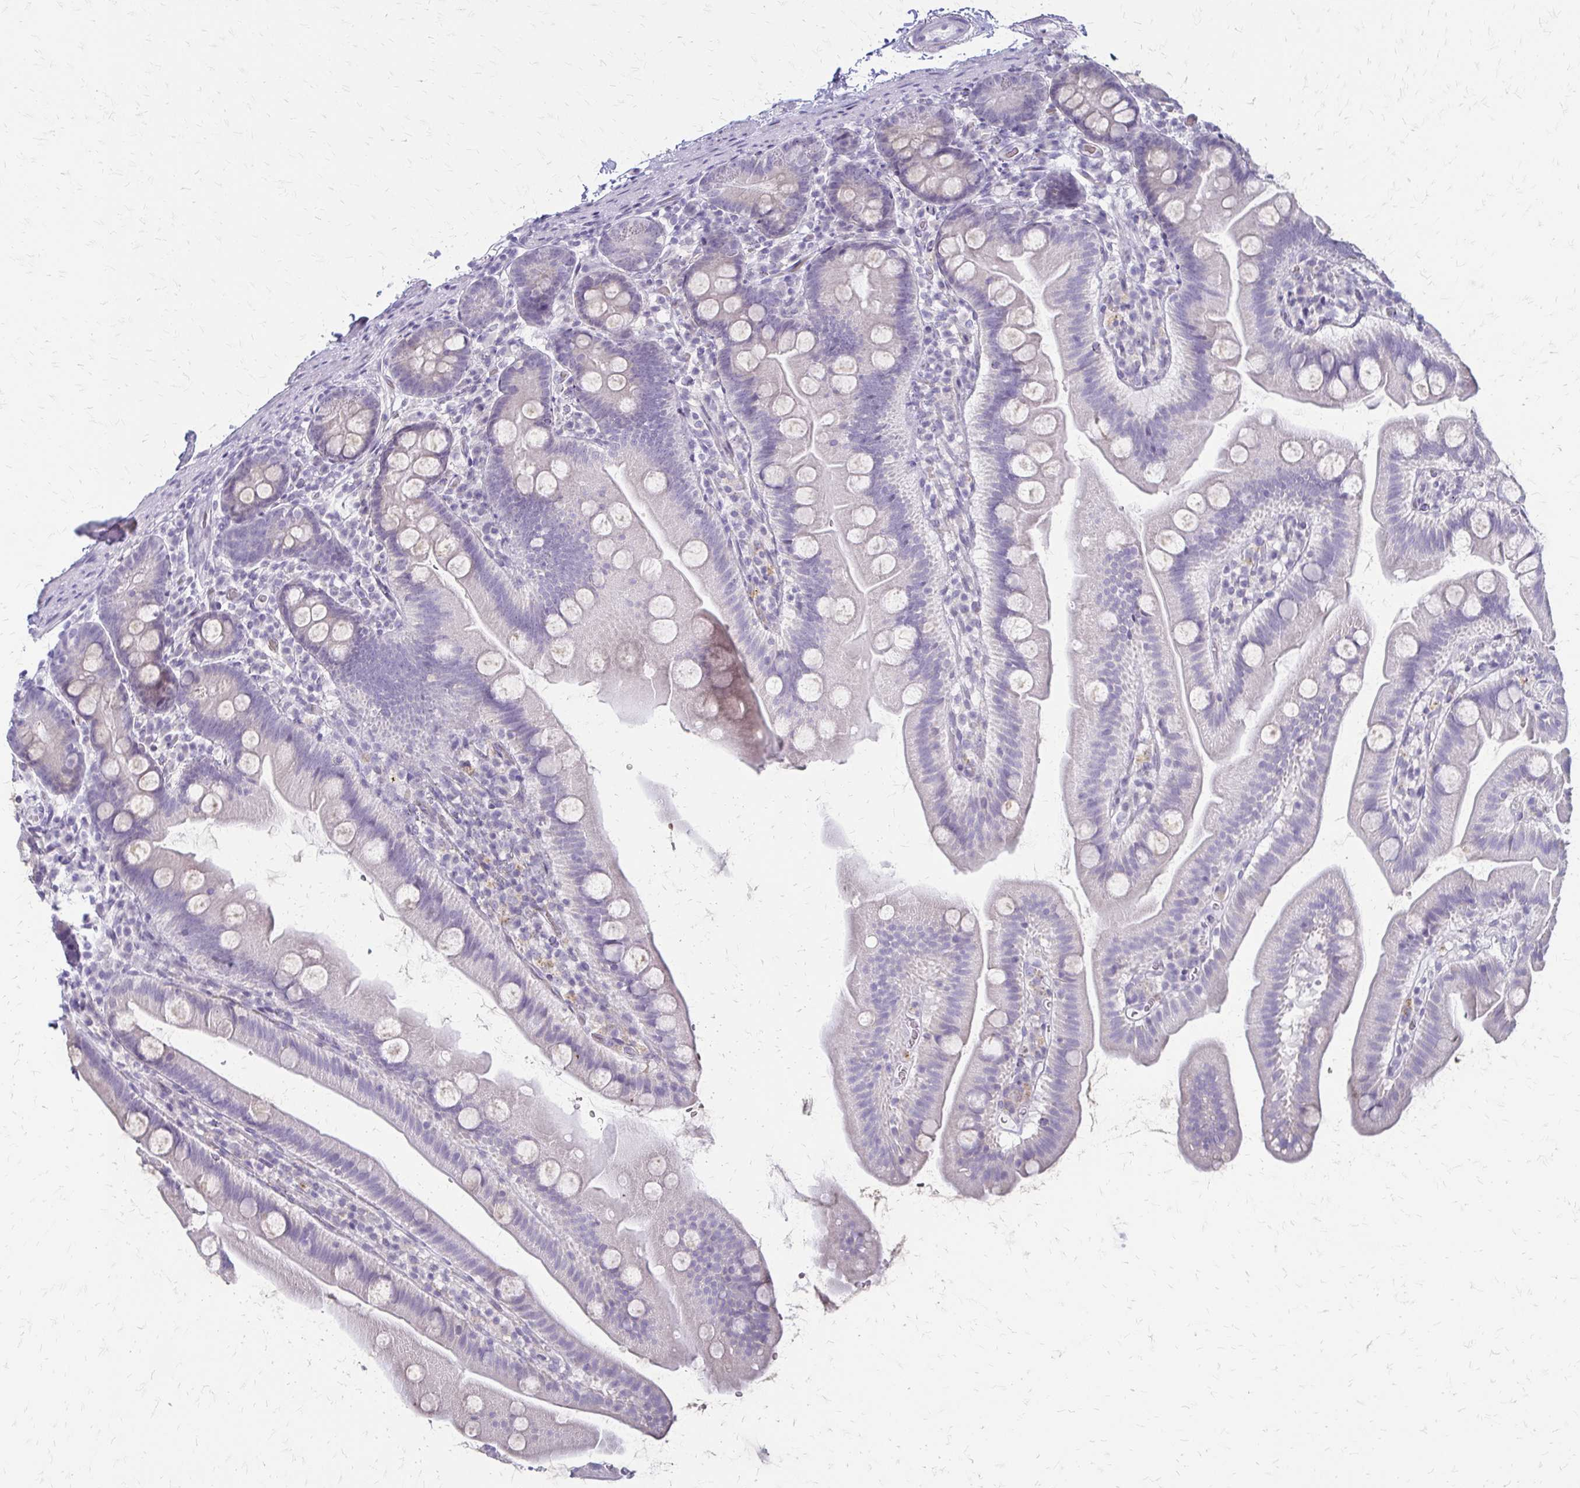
{"staining": {"intensity": "negative", "quantity": "none", "location": "none"}, "tissue": "small intestine", "cell_type": "Glandular cells", "image_type": "normal", "snomed": [{"axis": "morphology", "description": "Normal tissue, NOS"}, {"axis": "topography", "description": "Small intestine"}], "caption": "IHC photomicrograph of unremarkable small intestine stained for a protein (brown), which demonstrates no positivity in glandular cells.", "gene": "ACP5", "patient": {"sex": "female", "age": 68}}